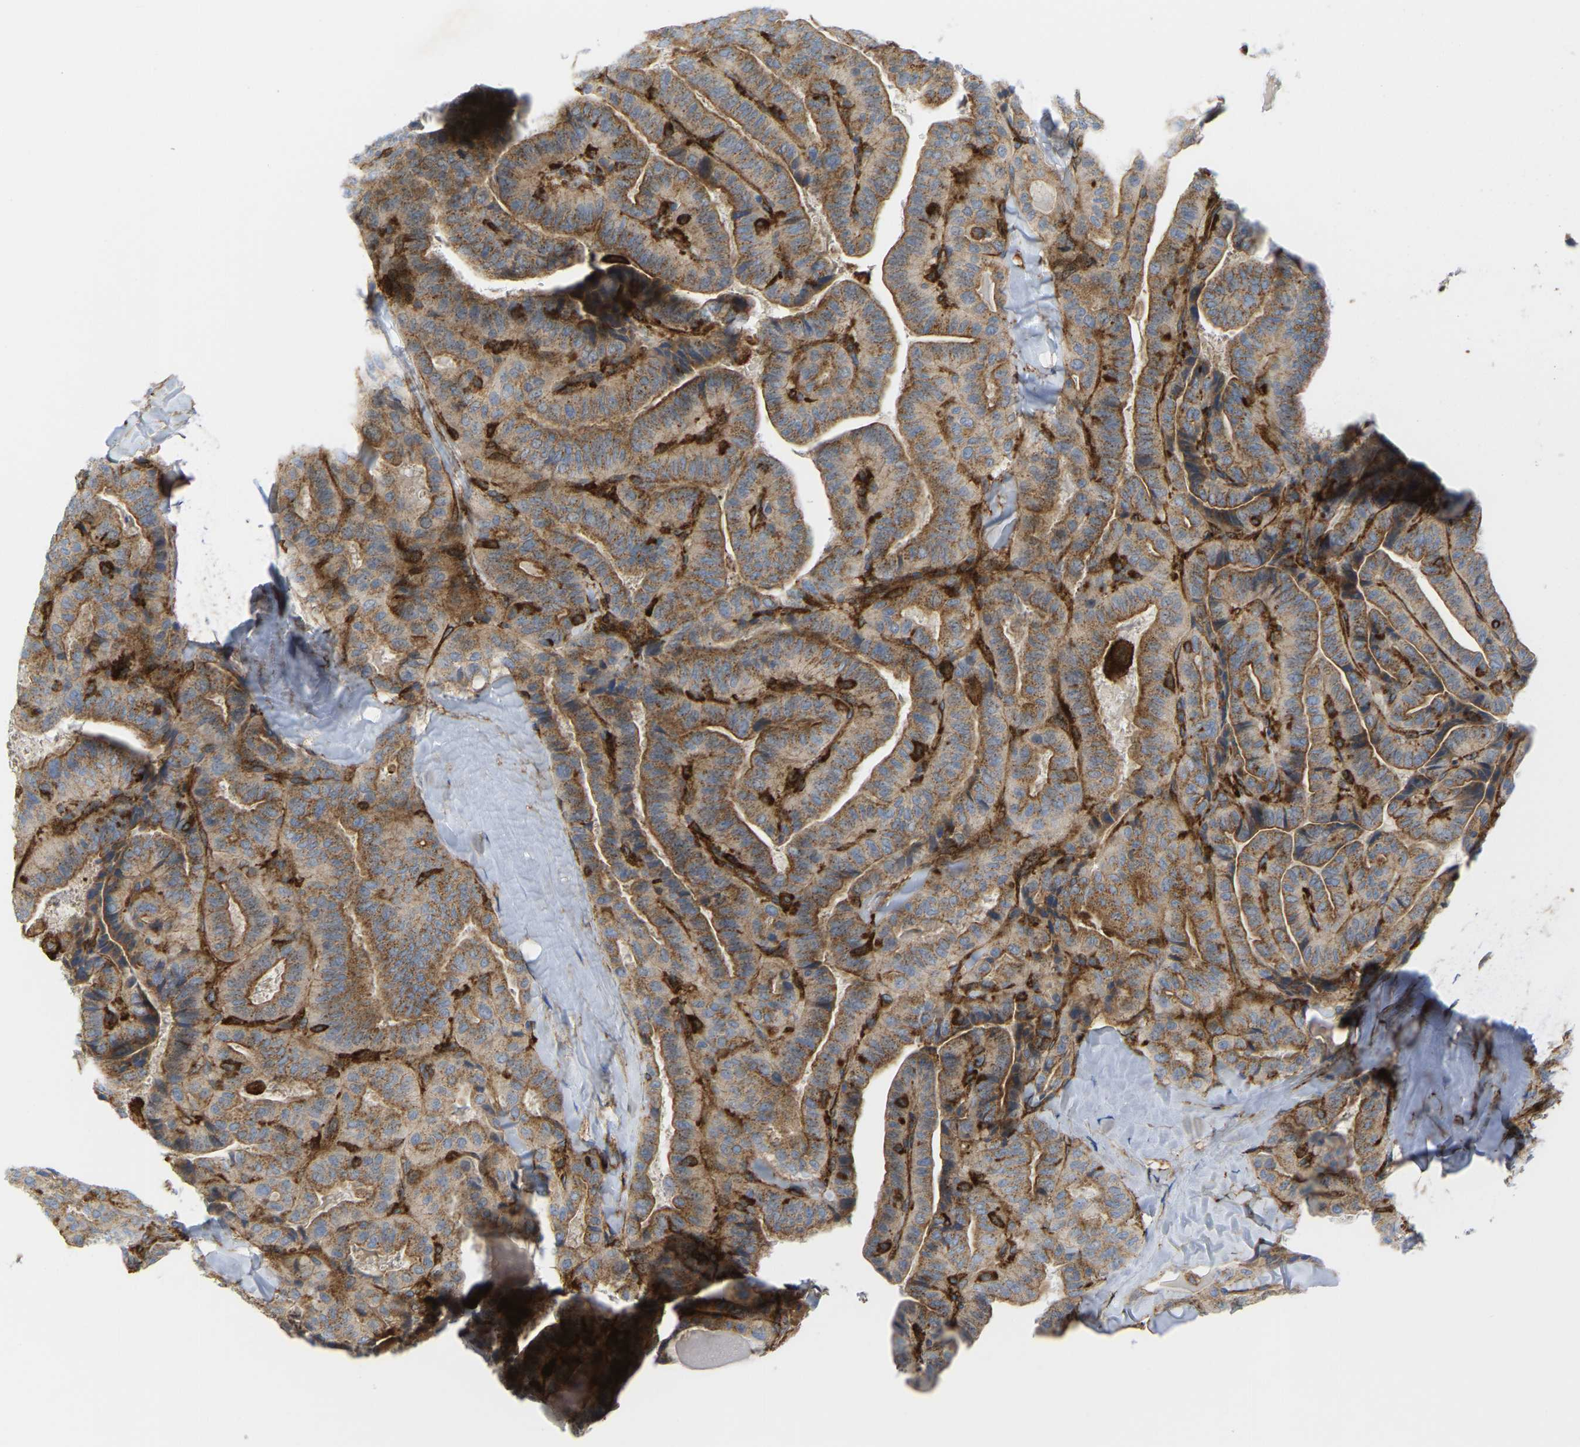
{"staining": {"intensity": "moderate", "quantity": ">75%", "location": "cytoplasmic/membranous"}, "tissue": "thyroid cancer", "cell_type": "Tumor cells", "image_type": "cancer", "snomed": [{"axis": "morphology", "description": "Papillary adenocarcinoma, NOS"}, {"axis": "topography", "description": "Thyroid gland"}], "caption": "IHC micrograph of human thyroid cancer stained for a protein (brown), which reveals medium levels of moderate cytoplasmic/membranous positivity in approximately >75% of tumor cells.", "gene": "PICALM", "patient": {"sex": "male", "age": 77}}